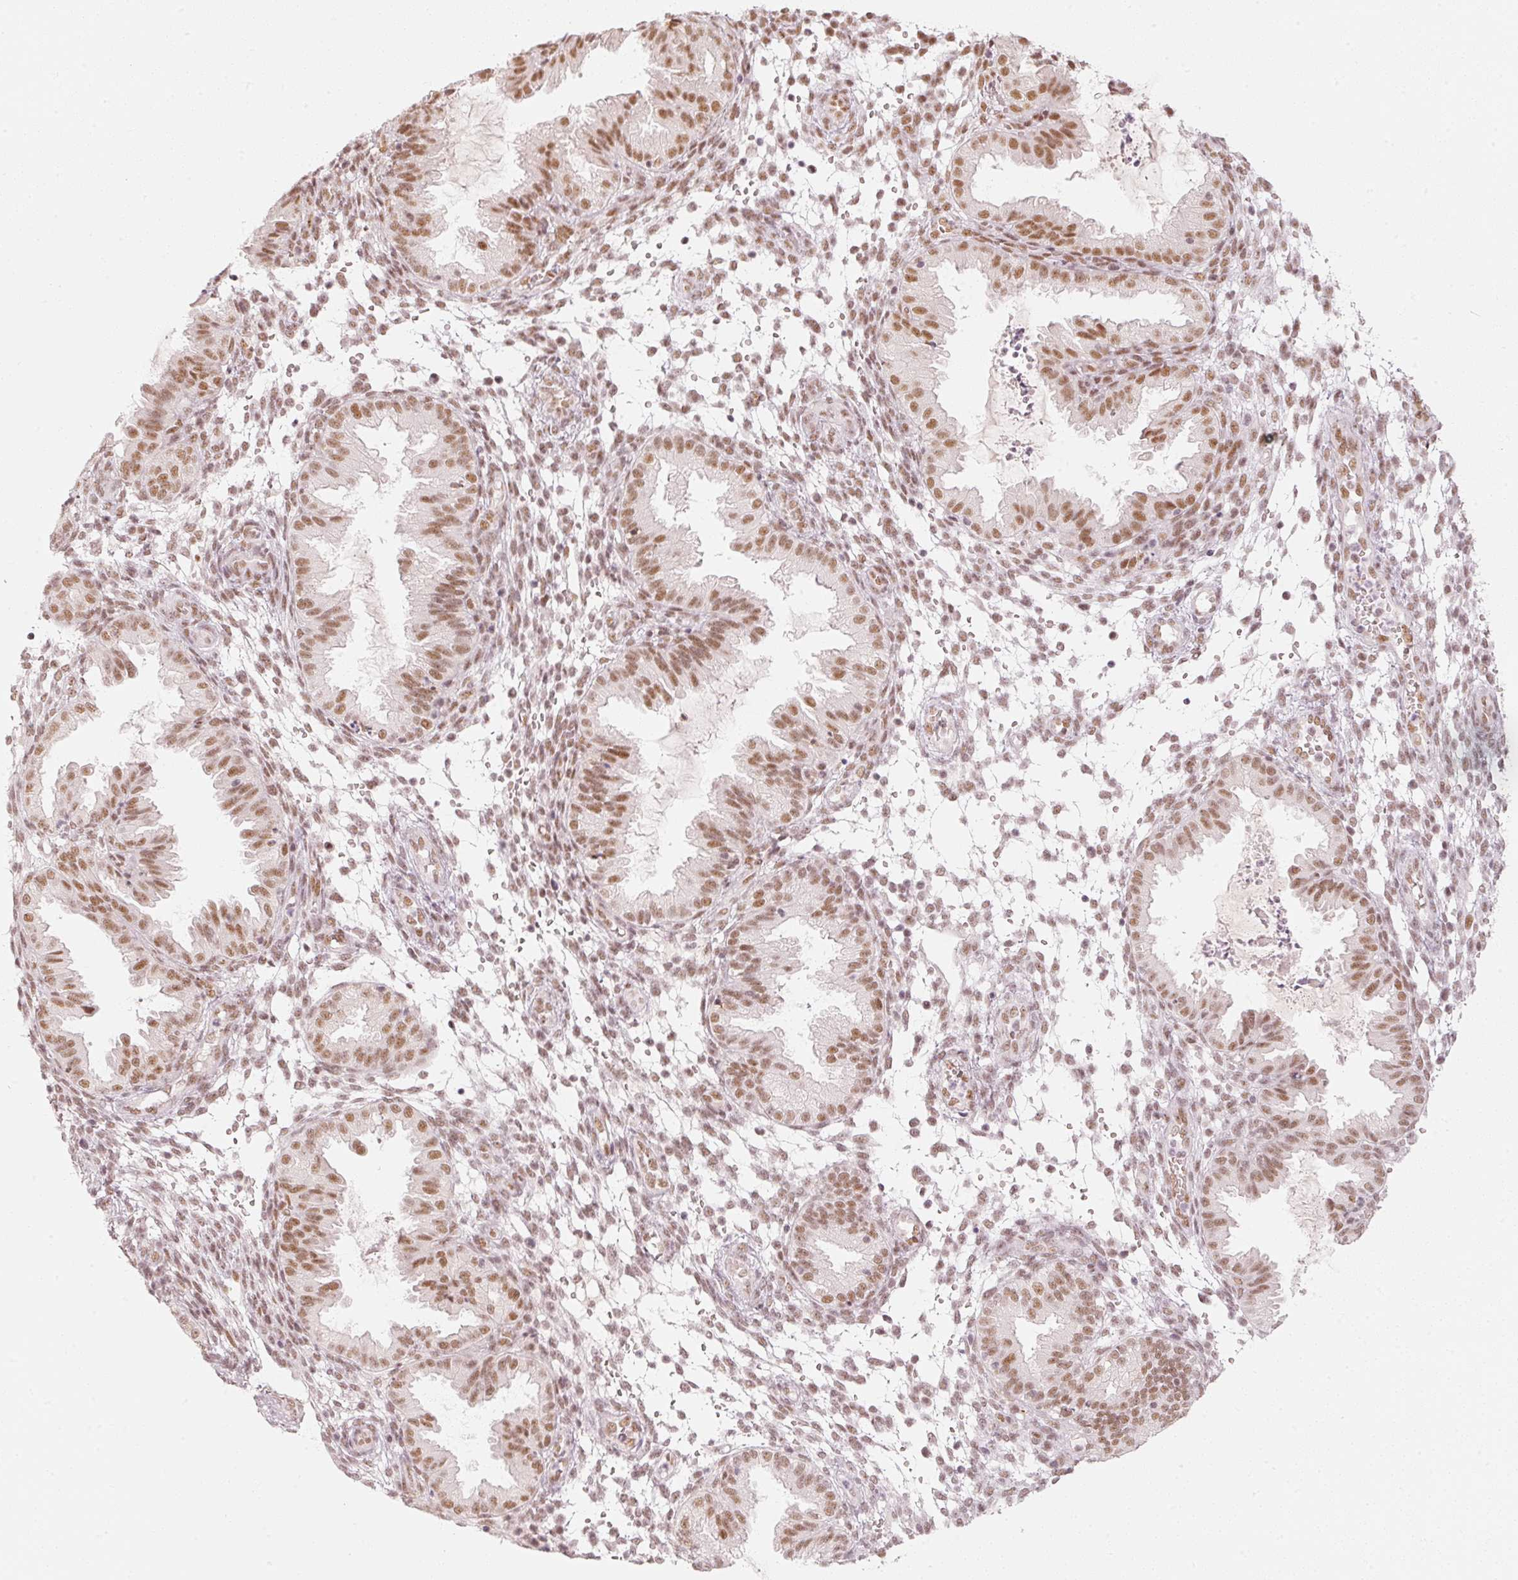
{"staining": {"intensity": "weak", "quantity": "25%-75%", "location": "nuclear"}, "tissue": "endometrium", "cell_type": "Cells in endometrial stroma", "image_type": "normal", "snomed": [{"axis": "morphology", "description": "Normal tissue, NOS"}, {"axis": "topography", "description": "Endometrium"}], "caption": "Cells in endometrial stroma exhibit low levels of weak nuclear positivity in approximately 25%-75% of cells in unremarkable human endometrium.", "gene": "PPP1R10", "patient": {"sex": "female", "age": 33}}